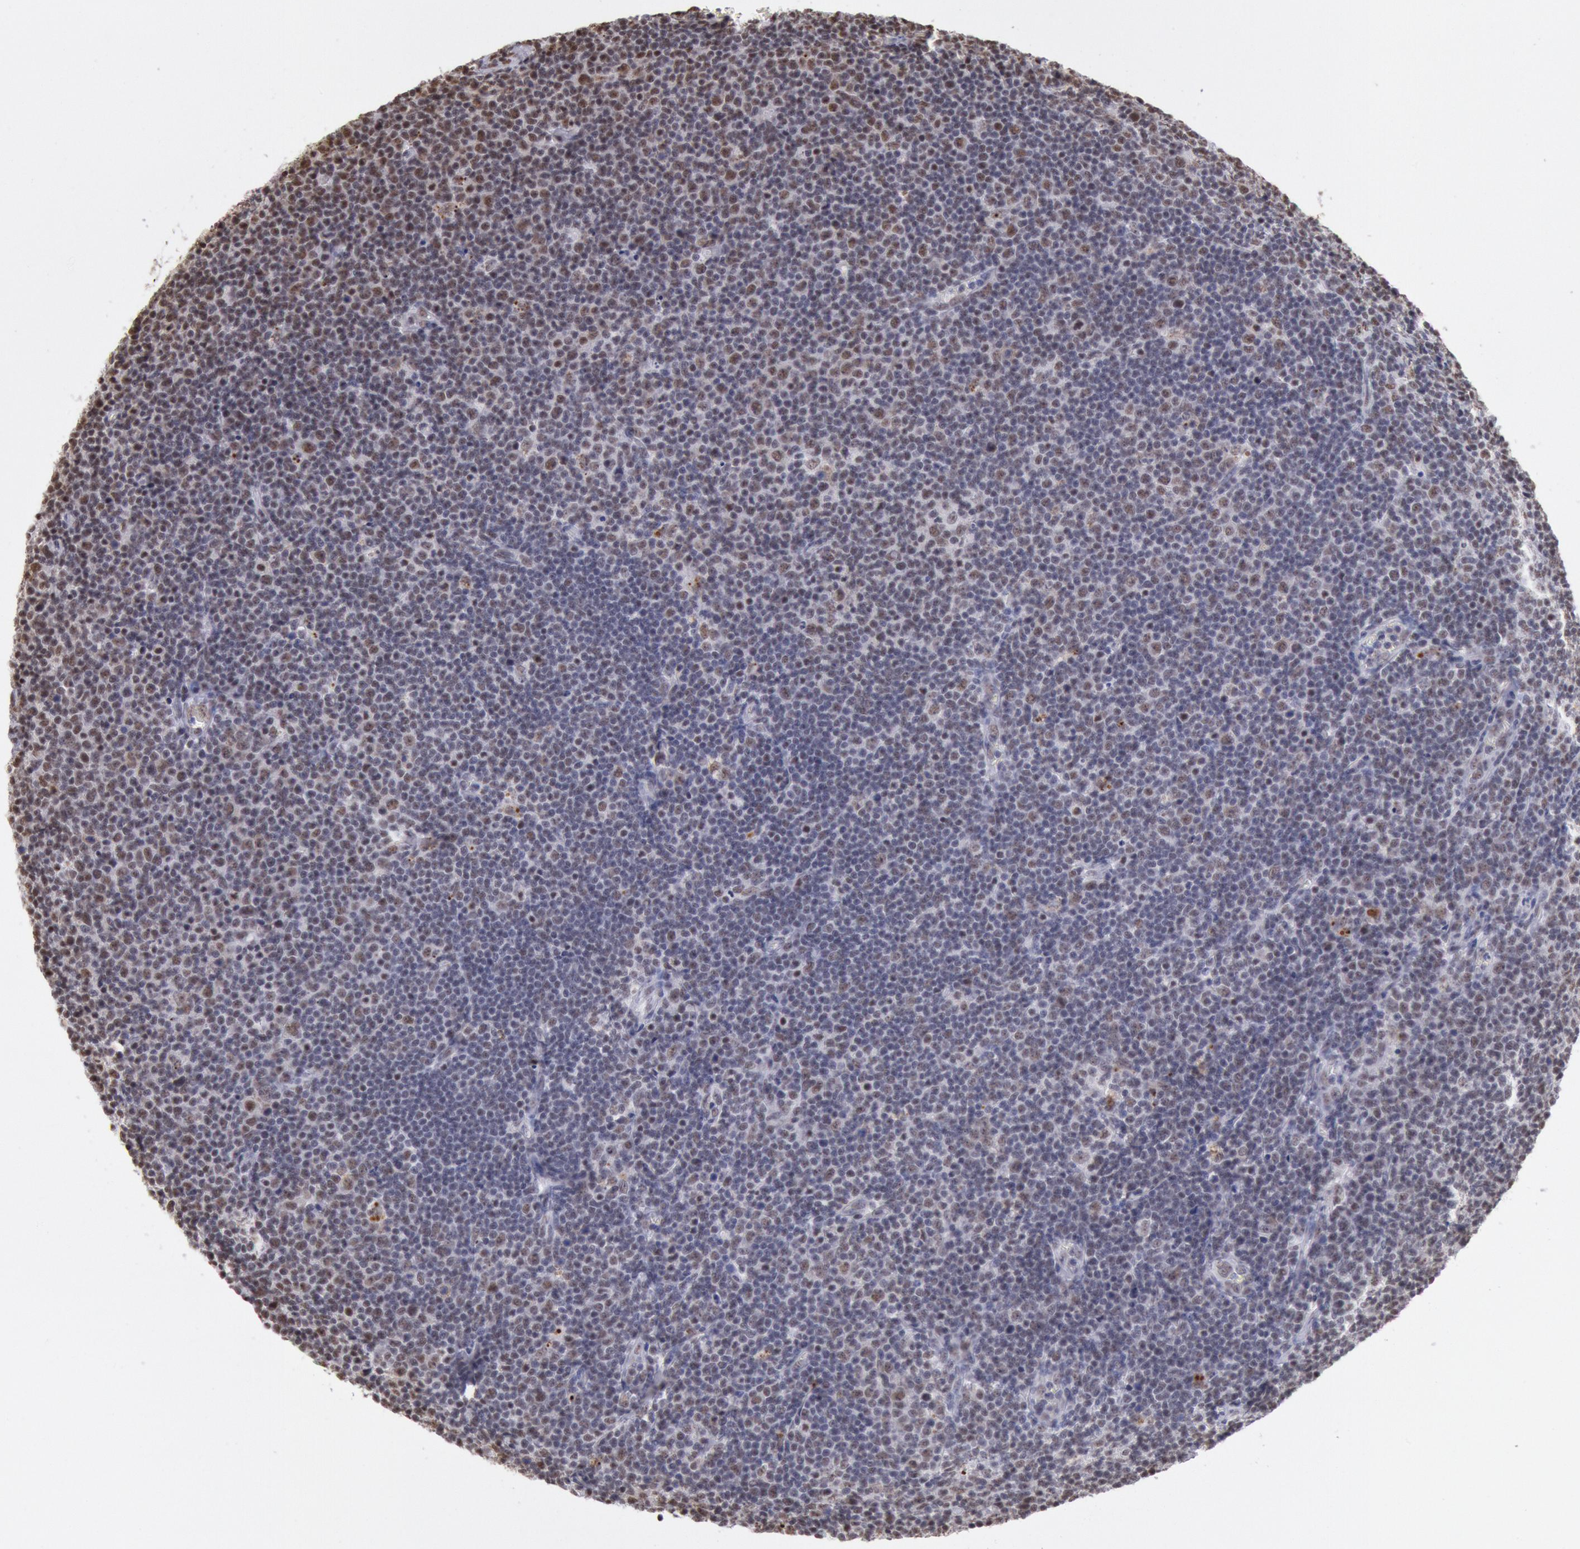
{"staining": {"intensity": "weak", "quantity": "<25%", "location": "nuclear"}, "tissue": "lymphoma", "cell_type": "Tumor cells", "image_type": "cancer", "snomed": [{"axis": "morphology", "description": "Malignant lymphoma, non-Hodgkin's type, Low grade"}, {"axis": "topography", "description": "Lymph node"}], "caption": "Tumor cells are negative for brown protein staining in low-grade malignant lymphoma, non-Hodgkin's type.", "gene": "SNRPD3", "patient": {"sex": "male", "age": 74}}